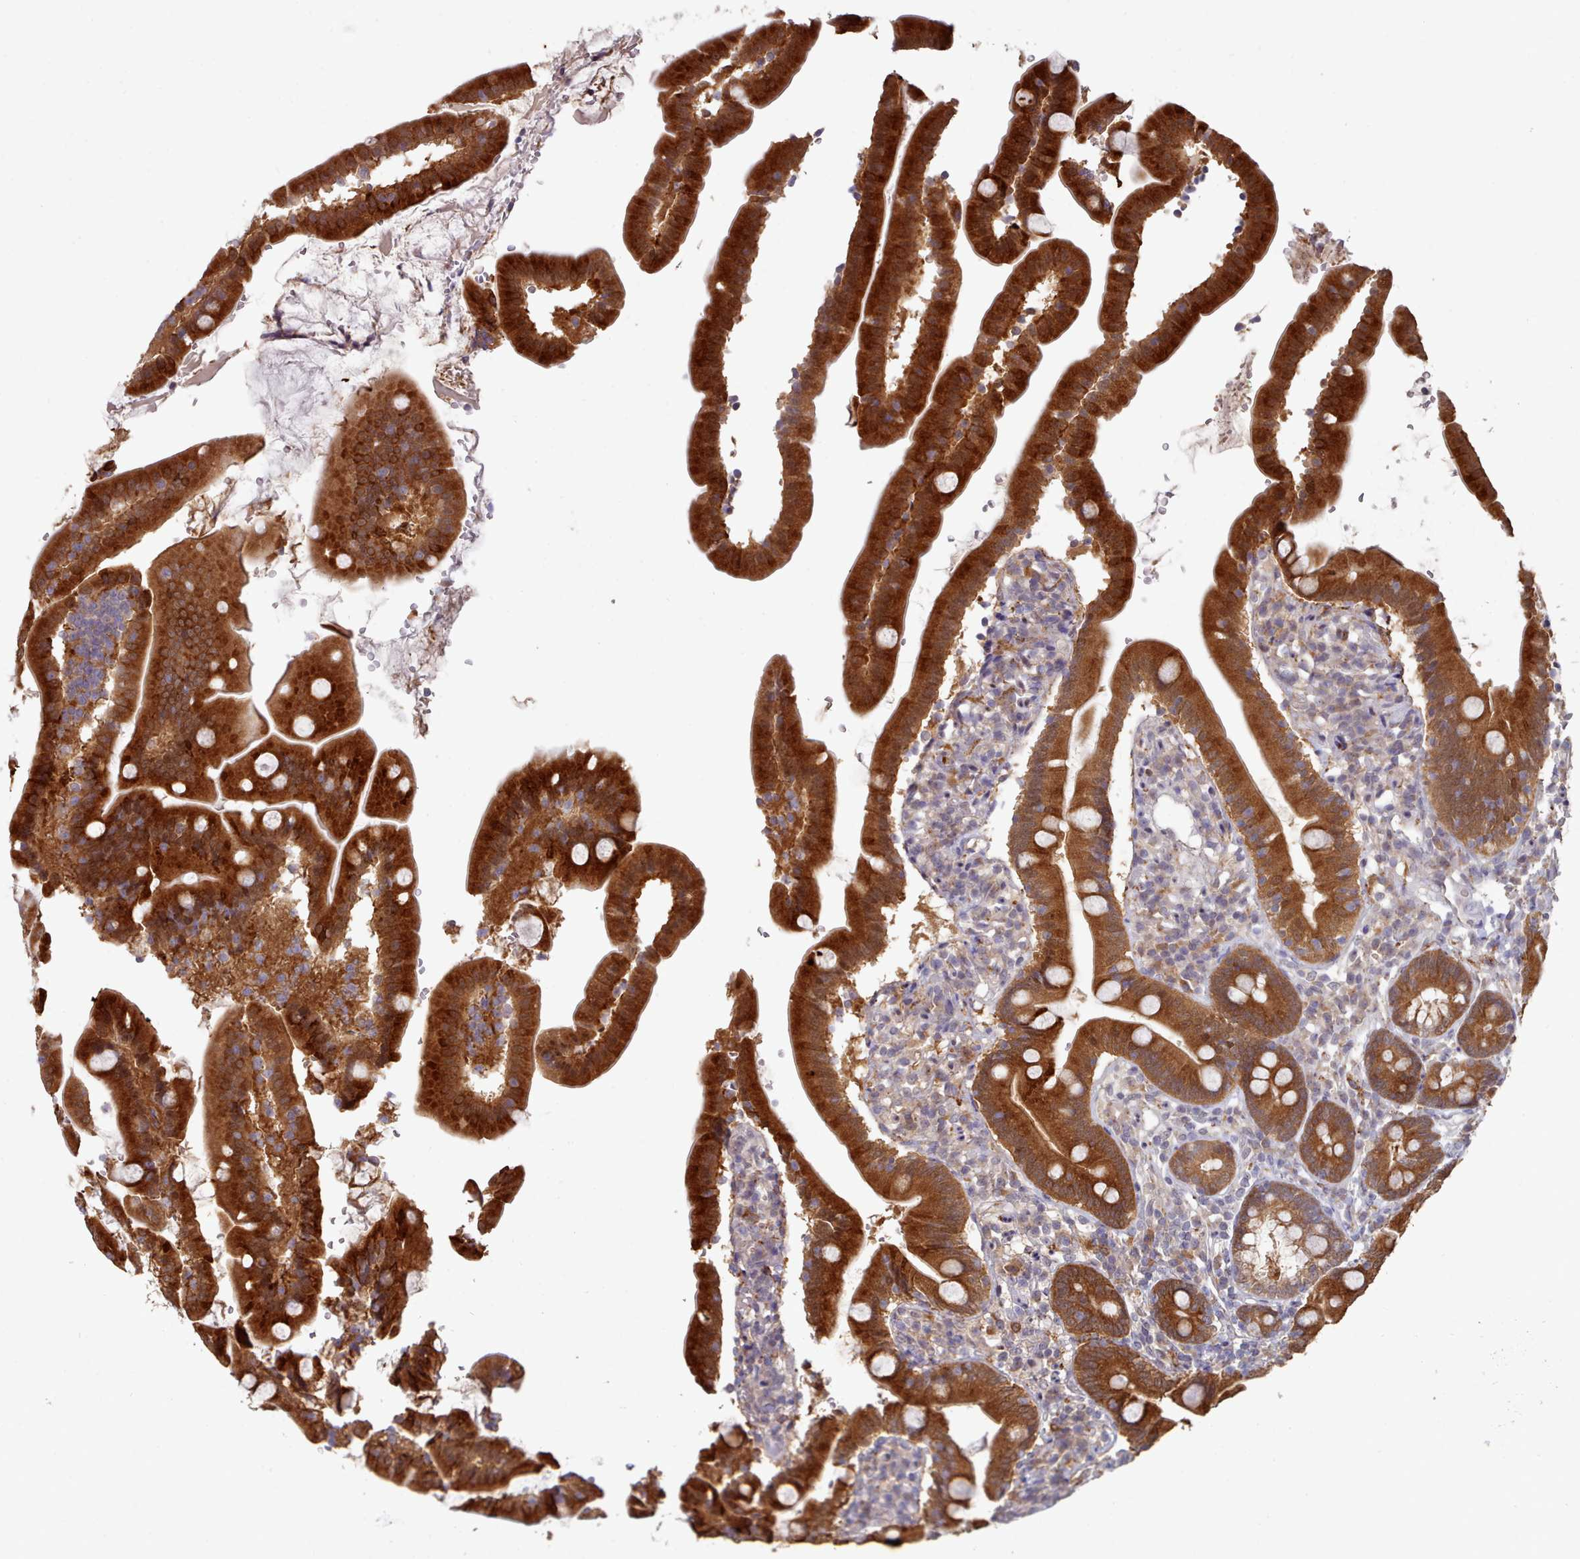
{"staining": {"intensity": "strong", "quantity": ">75%", "location": "cytoplasmic/membranous"}, "tissue": "duodenum", "cell_type": "Glandular cells", "image_type": "normal", "snomed": [{"axis": "morphology", "description": "Normal tissue, NOS"}, {"axis": "topography", "description": "Duodenum"}], "caption": "IHC of unremarkable human duodenum displays high levels of strong cytoplasmic/membranous positivity in approximately >75% of glandular cells.", "gene": "CES3", "patient": {"sex": "female", "age": 67}}